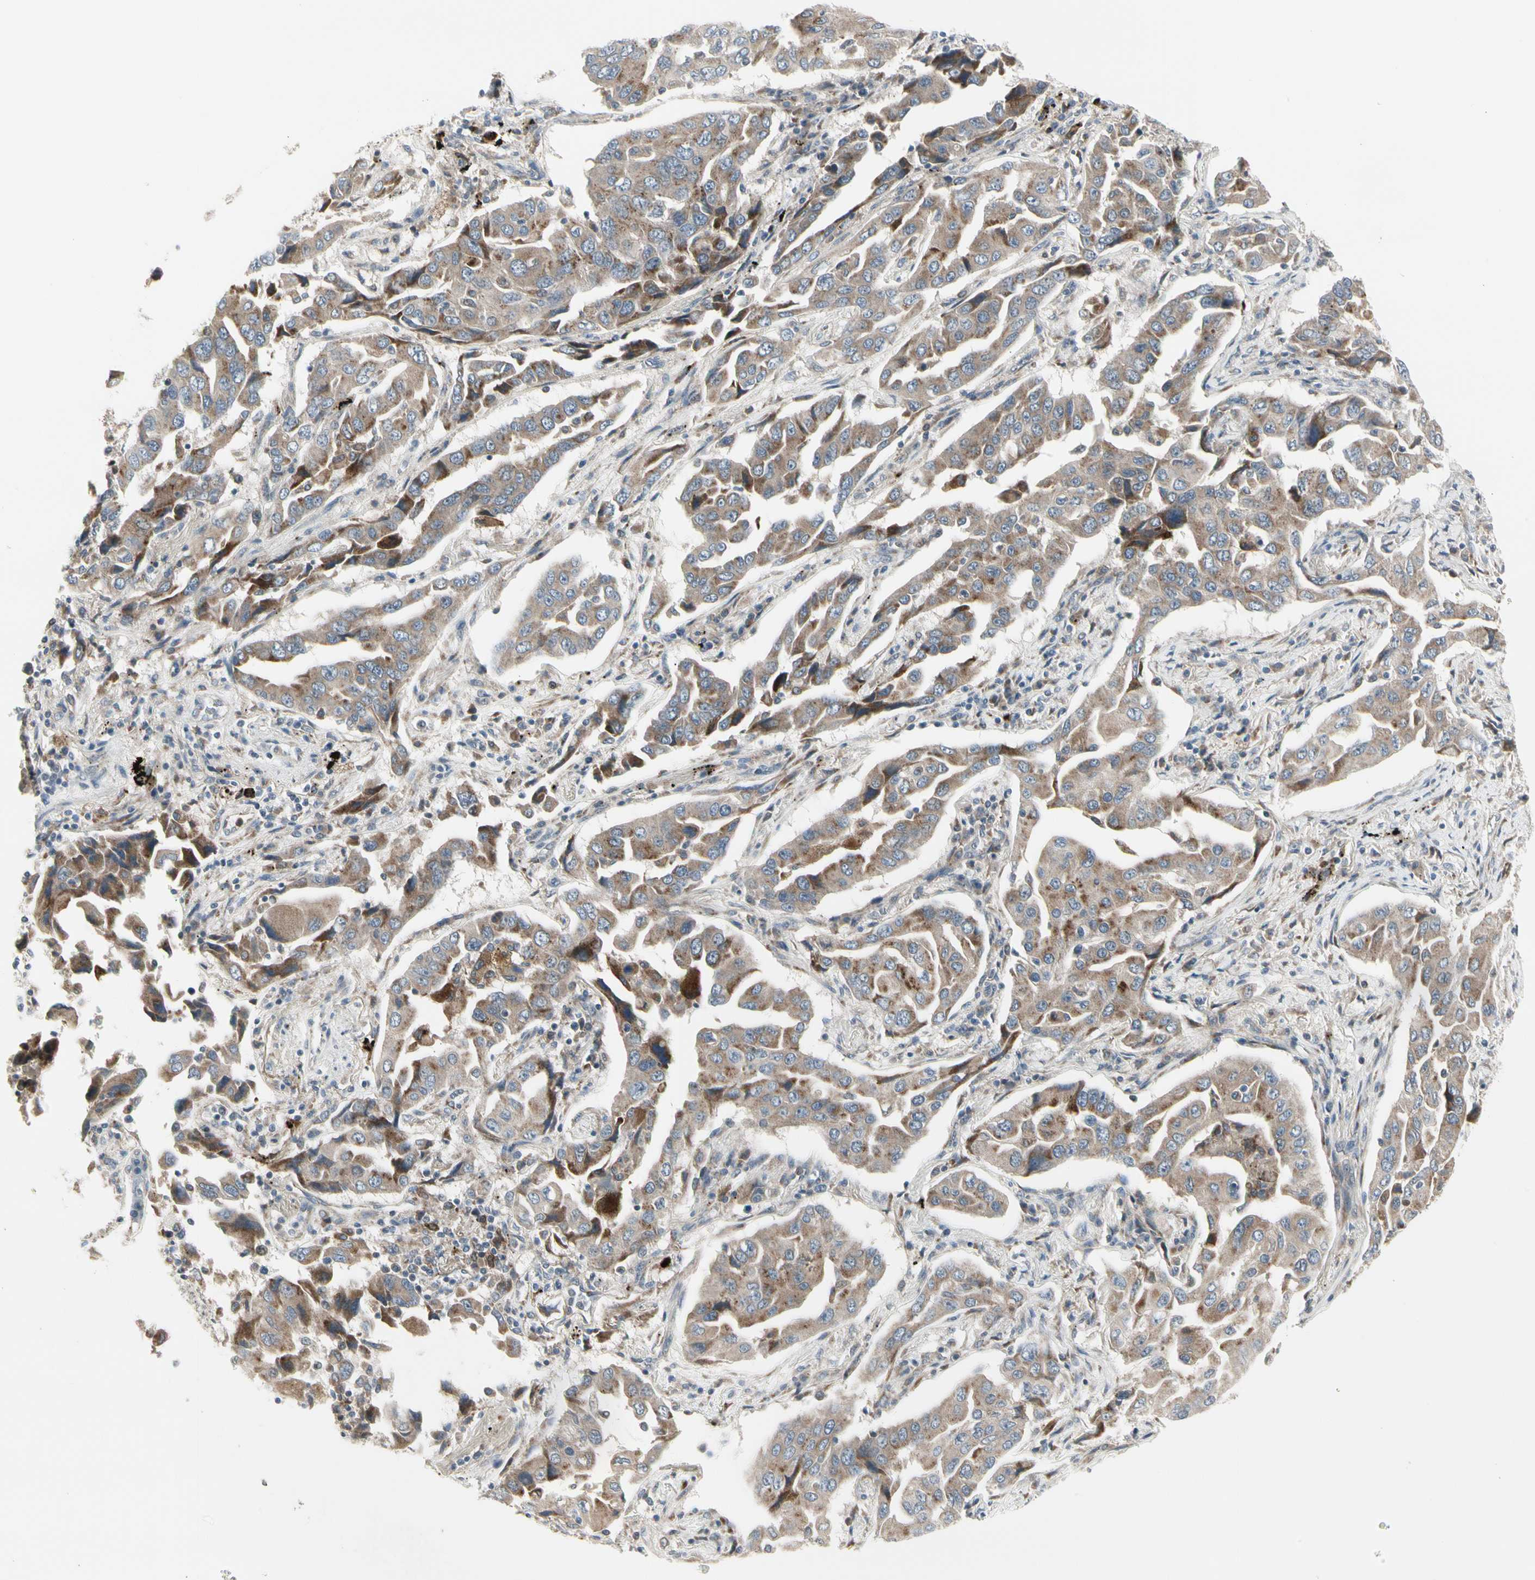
{"staining": {"intensity": "moderate", "quantity": ">75%", "location": "cytoplasmic/membranous"}, "tissue": "lung cancer", "cell_type": "Tumor cells", "image_type": "cancer", "snomed": [{"axis": "morphology", "description": "Adenocarcinoma, NOS"}, {"axis": "topography", "description": "Lung"}], "caption": "Immunohistochemistry (DAB (3,3'-diaminobenzidine)) staining of human lung adenocarcinoma reveals moderate cytoplasmic/membranous protein staining in about >75% of tumor cells.", "gene": "GRN", "patient": {"sex": "female", "age": 65}}